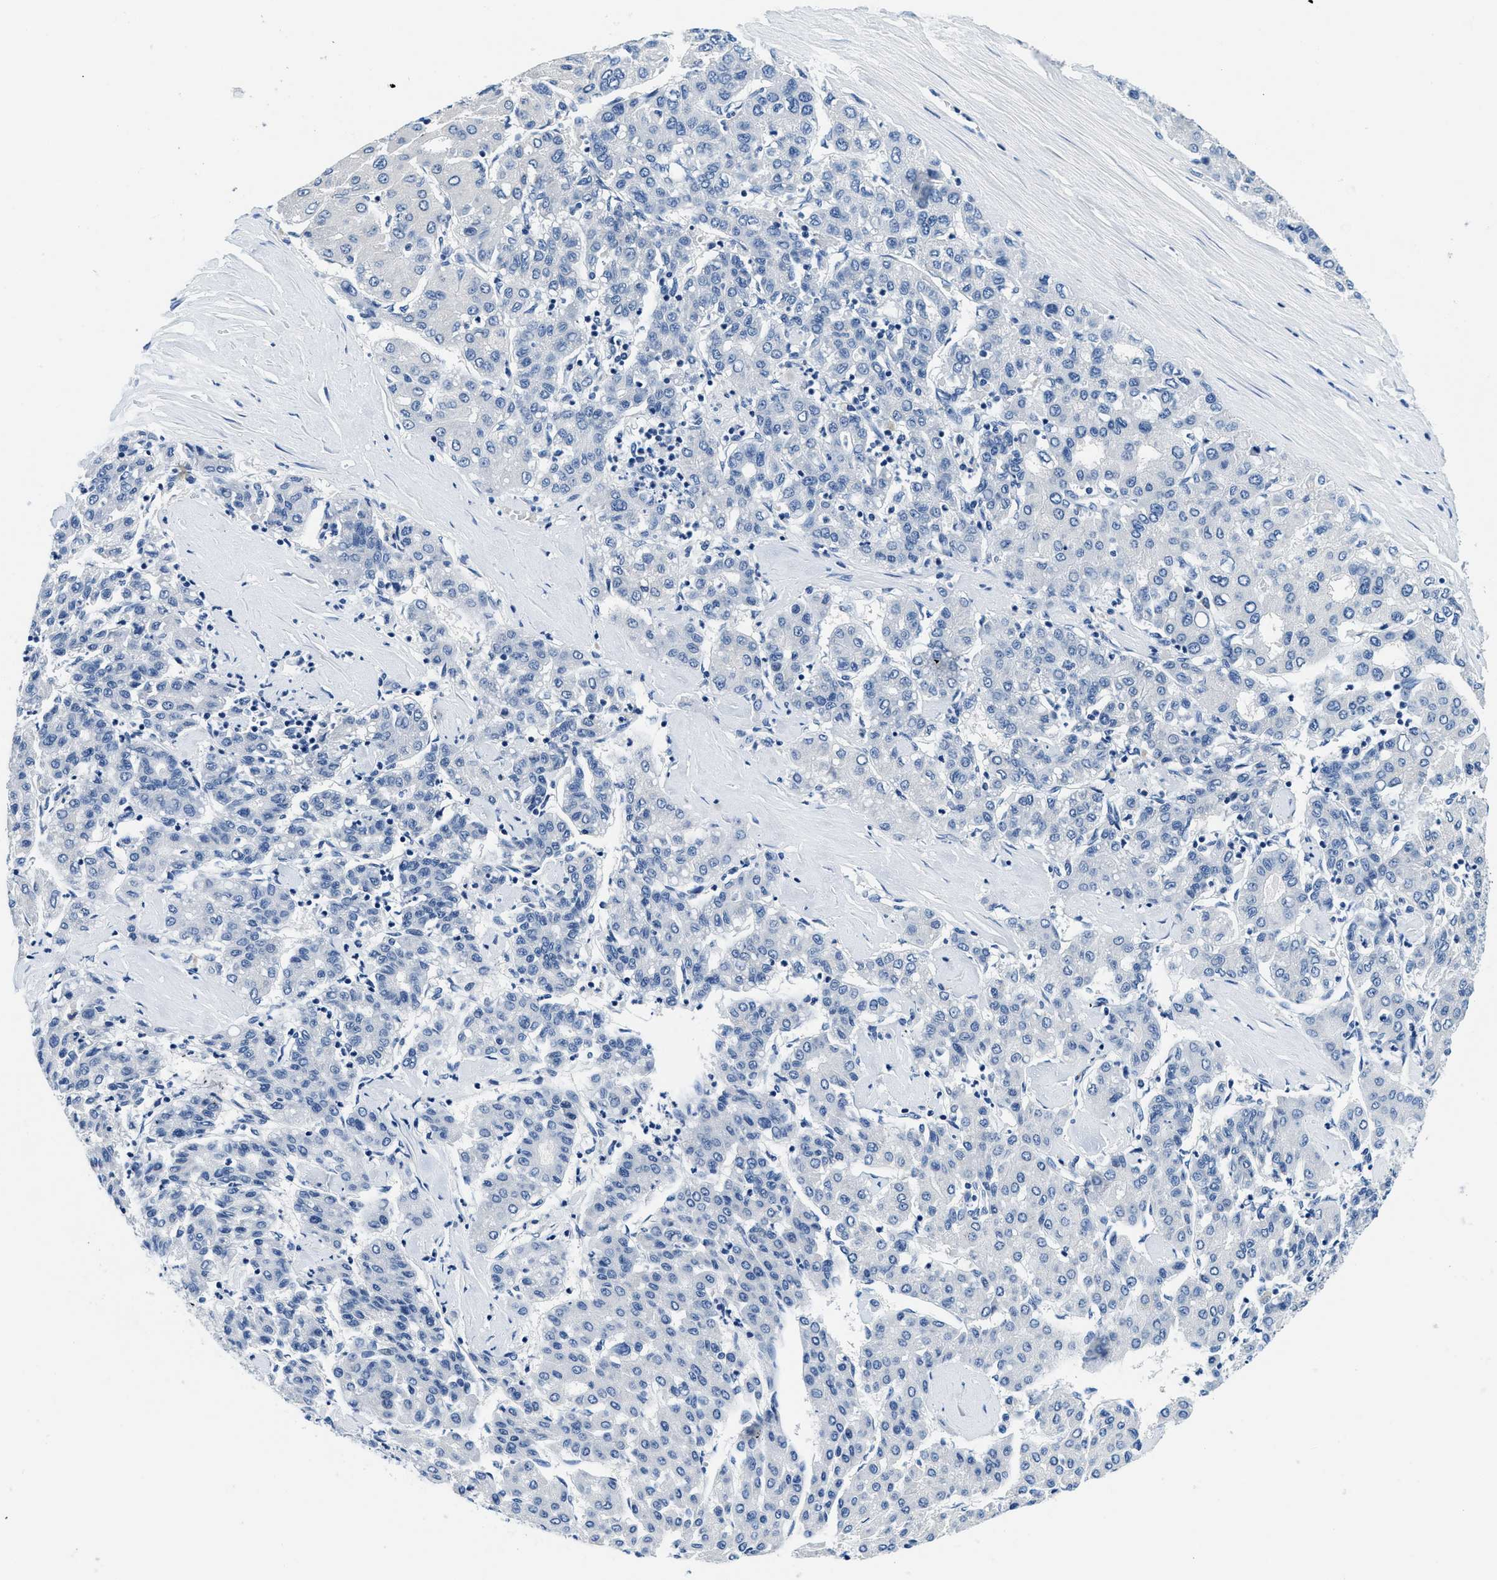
{"staining": {"intensity": "negative", "quantity": "none", "location": "none"}, "tissue": "liver cancer", "cell_type": "Tumor cells", "image_type": "cancer", "snomed": [{"axis": "morphology", "description": "Carcinoma, Hepatocellular, NOS"}, {"axis": "topography", "description": "Liver"}], "caption": "IHC of human liver hepatocellular carcinoma displays no positivity in tumor cells. The staining was performed using DAB (3,3'-diaminobenzidine) to visualize the protein expression in brown, while the nuclei were stained in blue with hematoxylin (Magnification: 20x).", "gene": "GSTM3", "patient": {"sex": "male", "age": 65}}